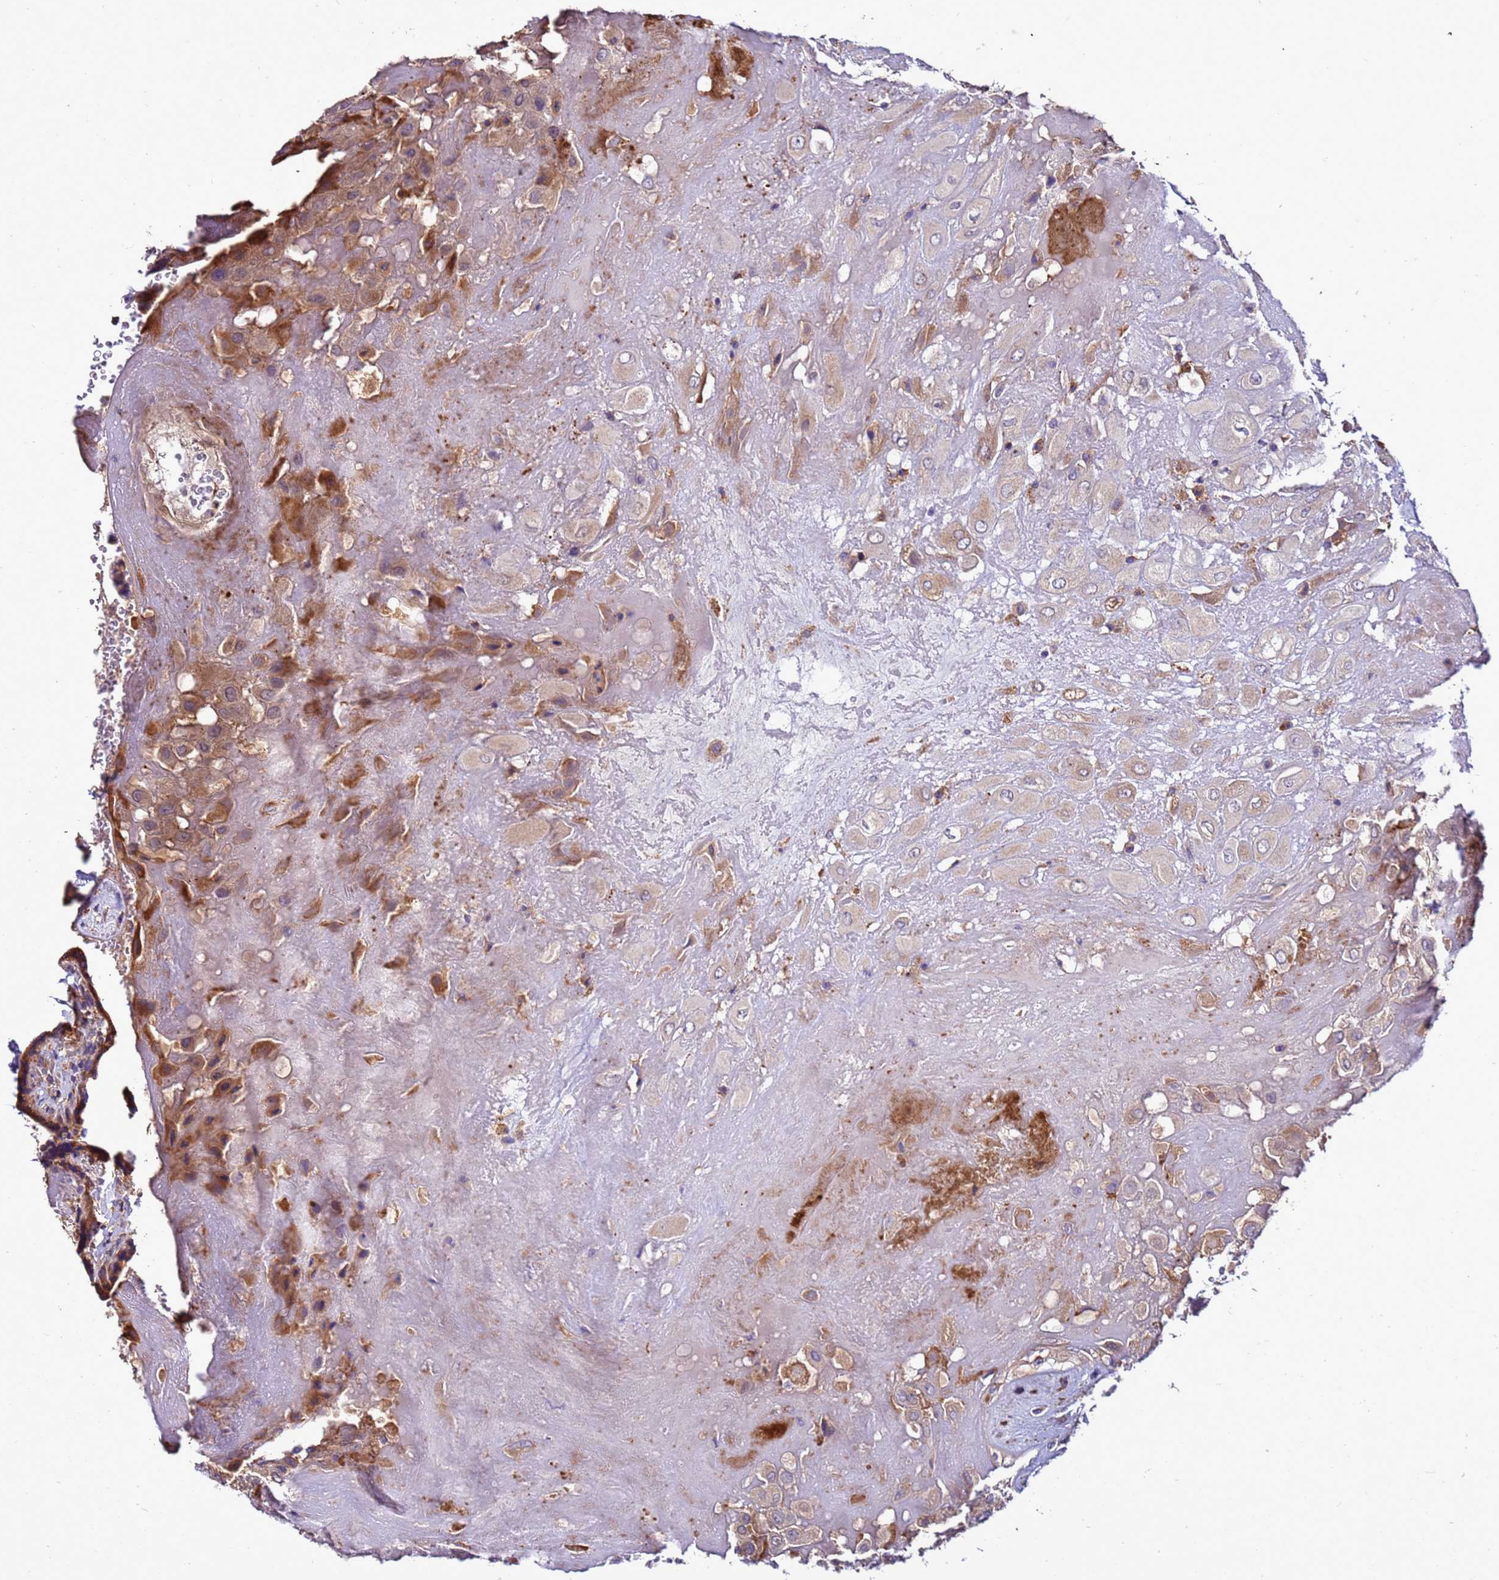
{"staining": {"intensity": "moderate", "quantity": ">75%", "location": "cytoplasmic/membranous"}, "tissue": "placenta", "cell_type": "Decidual cells", "image_type": "normal", "snomed": [{"axis": "morphology", "description": "Normal tissue, NOS"}, {"axis": "topography", "description": "Placenta"}], "caption": "About >75% of decidual cells in unremarkable placenta show moderate cytoplasmic/membranous protein staining as visualized by brown immunohistochemical staining.", "gene": "ANTKMT", "patient": {"sex": "female", "age": 37}}